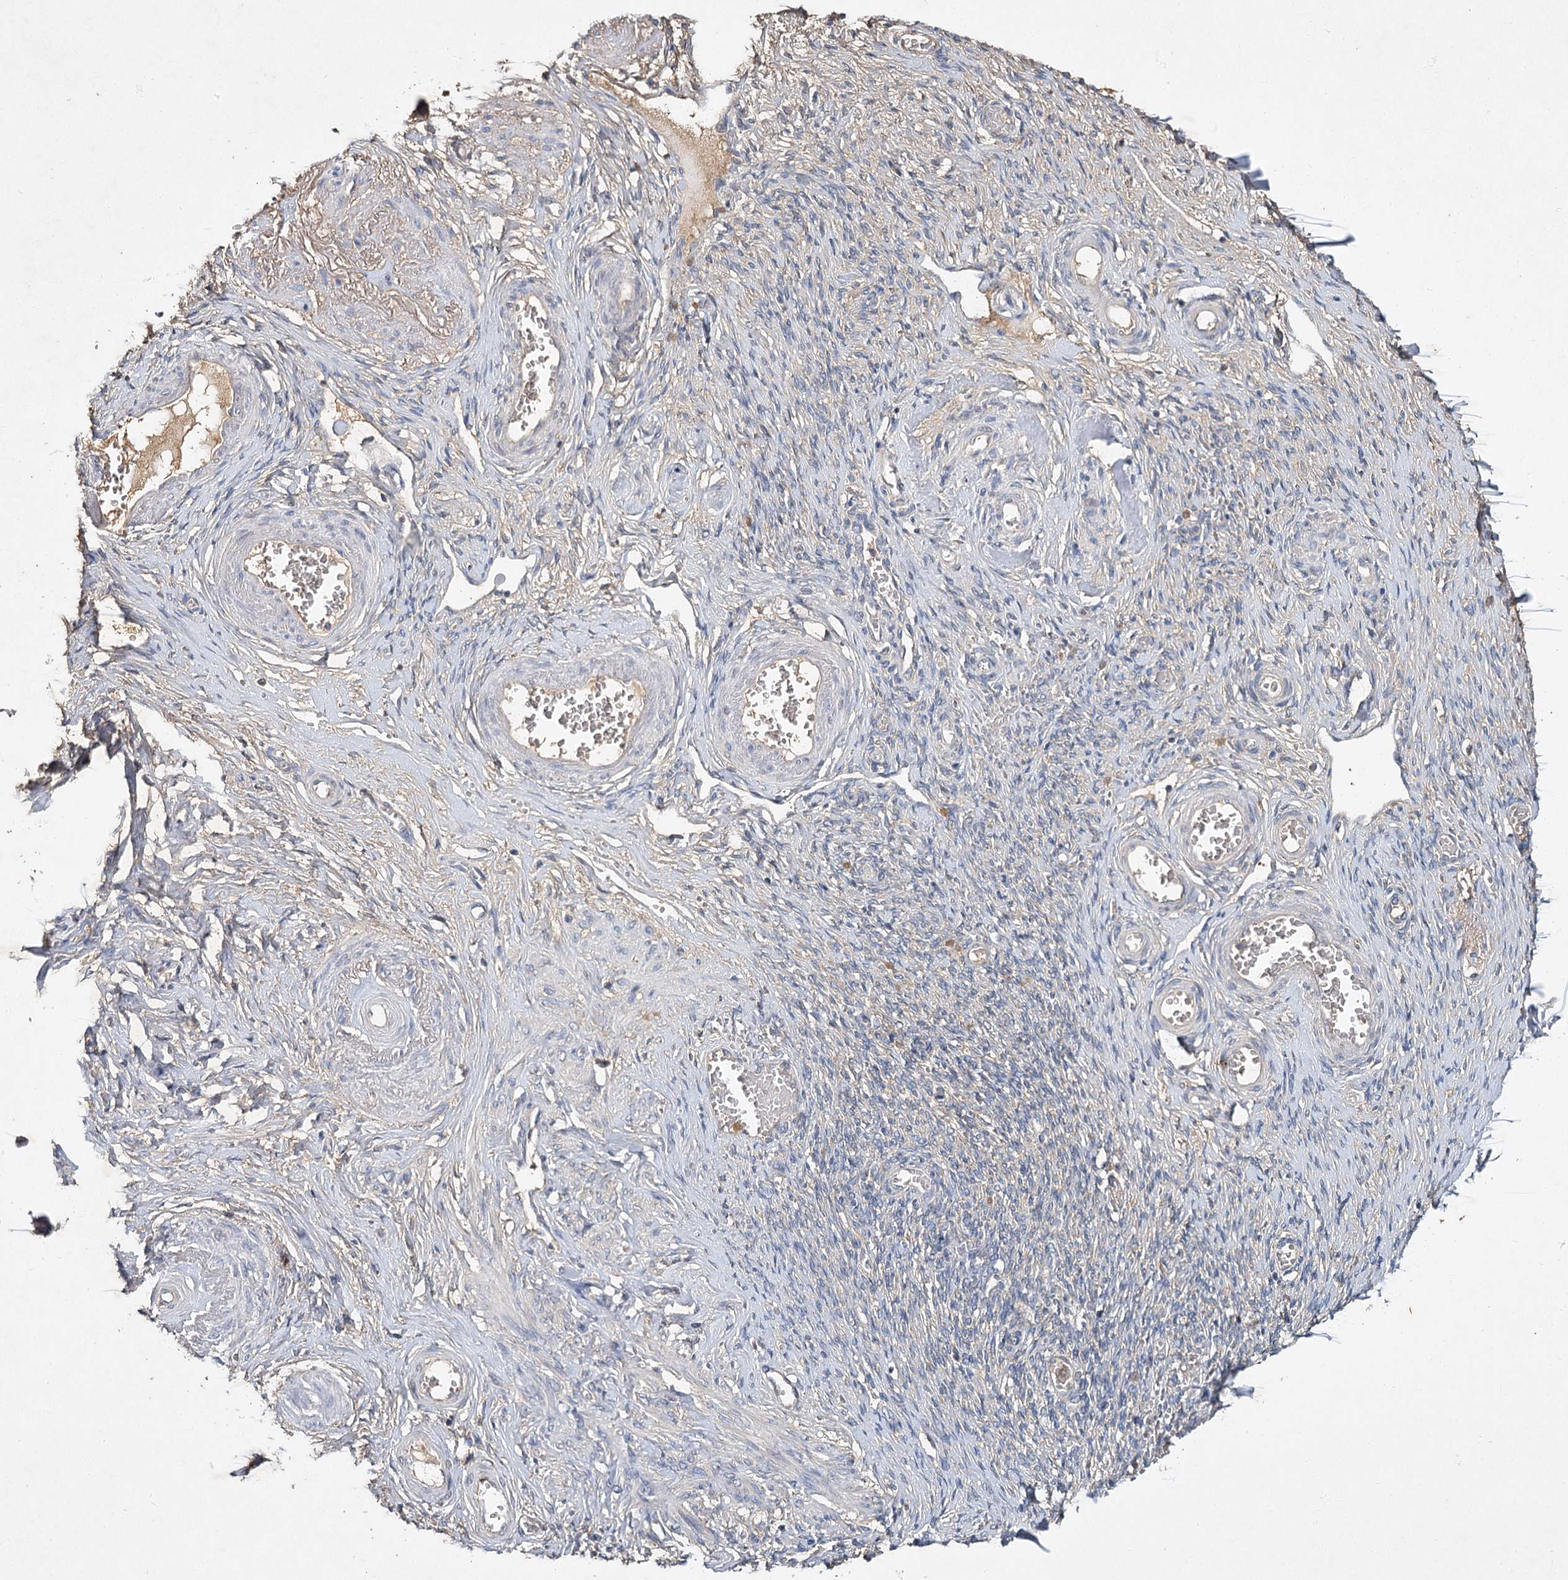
{"staining": {"intensity": "negative", "quantity": "none", "location": "none"}, "tissue": "adipose tissue", "cell_type": "Adipocytes", "image_type": "normal", "snomed": [{"axis": "morphology", "description": "Normal tissue, NOS"}, {"axis": "topography", "description": "Vascular tissue"}, {"axis": "topography", "description": "Fallopian tube"}, {"axis": "topography", "description": "Ovary"}], "caption": "High power microscopy micrograph of an immunohistochemistry image of benign adipose tissue, revealing no significant positivity in adipocytes. (Stains: DAB immunohistochemistry (IHC) with hematoxylin counter stain, Microscopy: brightfield microscopy at high magnification).", "gene": "MFN1", "patient": {"sex": "female", "age": 67}}